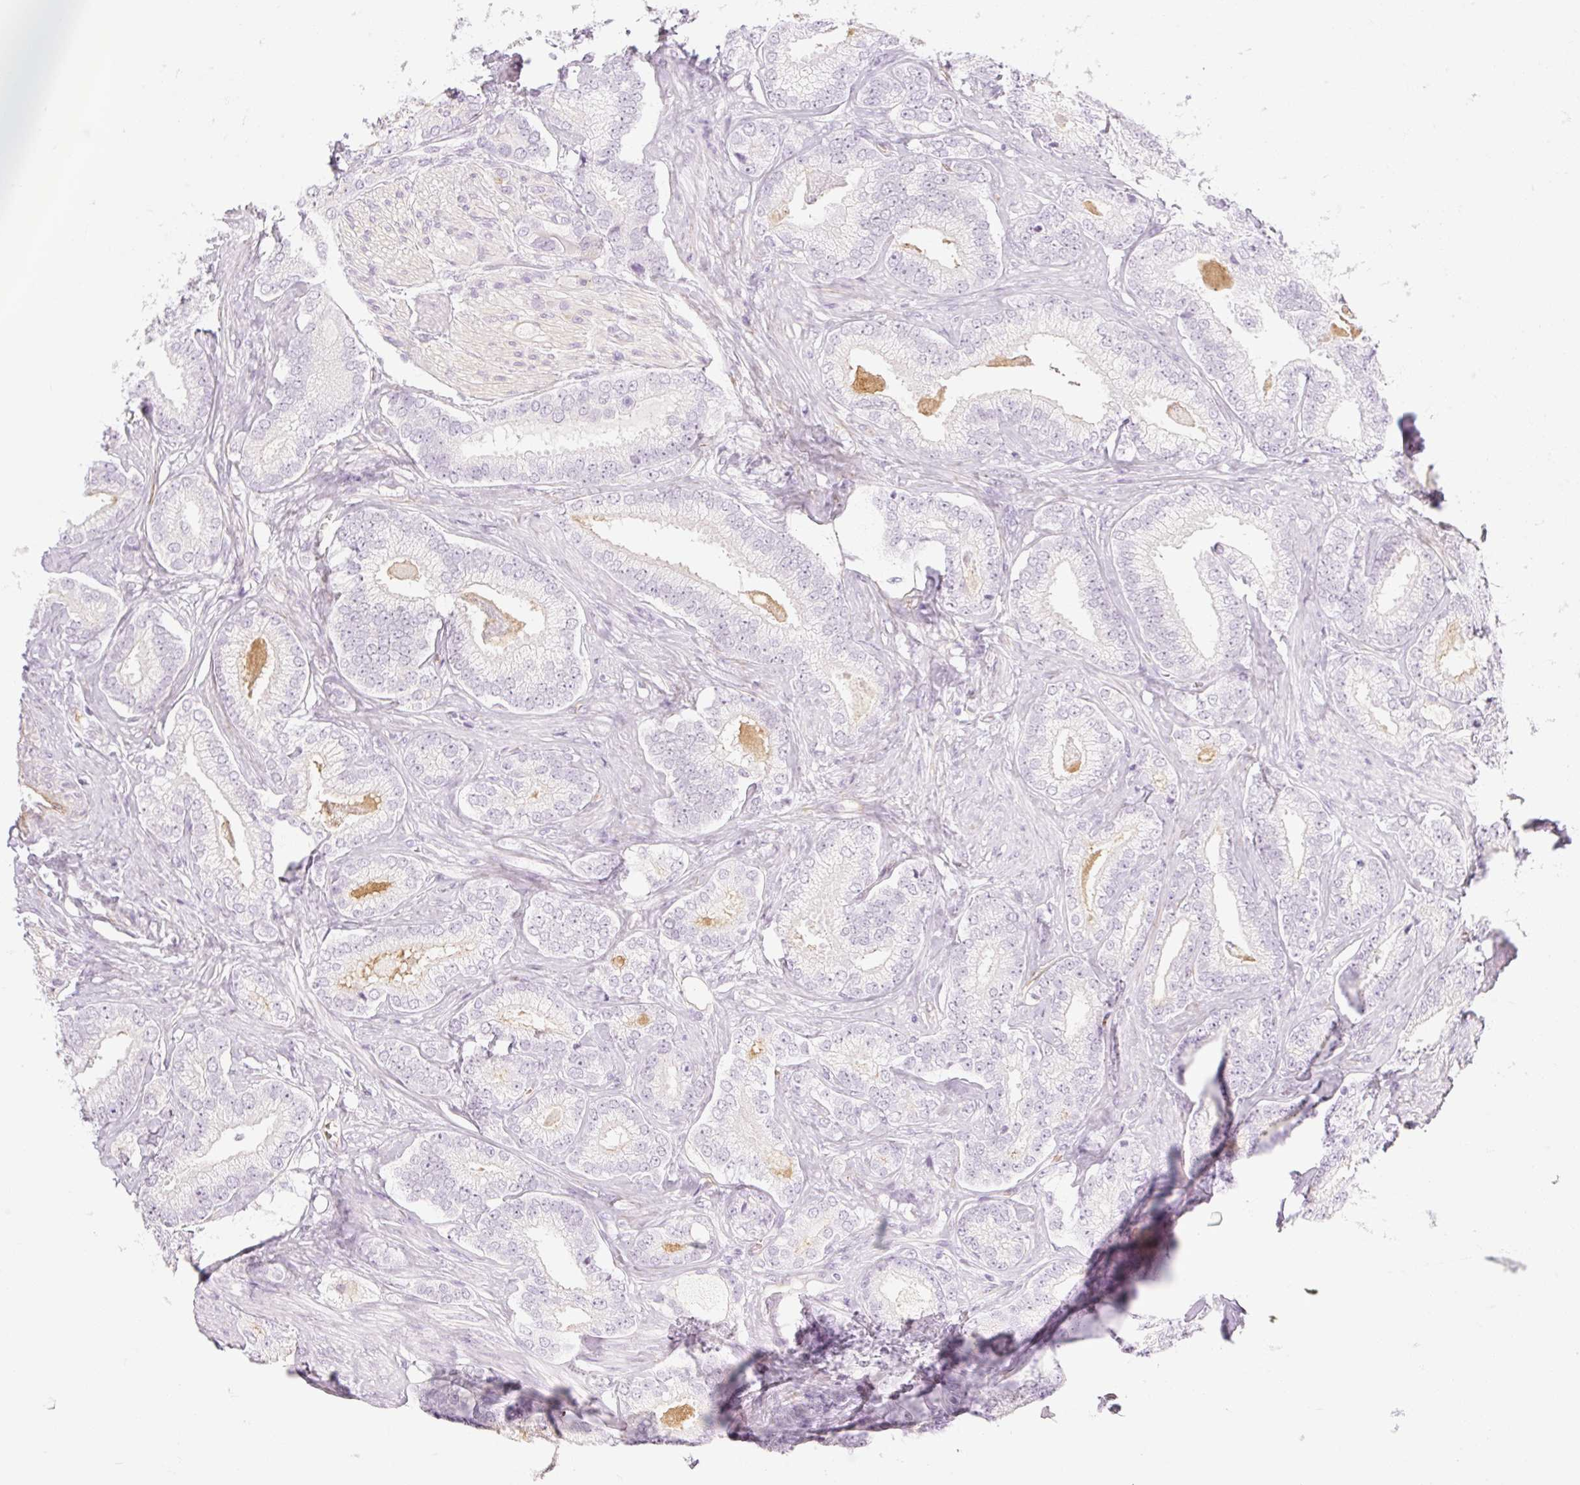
{"staining": {"intensity": "negative", "quantity": "none", "location": "none"}, "tissue": "prostate cancer", "cell_type": "Tumor cells", "image_type": "cancer", "snomed": [{"axis": "morphology", "description": "Adenocarcinoma, Low grade"}, {"axis": "topography", "description": "Prostate"}], "caption": "This is an immunohistochemistry (IHC) histopathology image of human prostate cancer. There is no expression in tumor cells.", "gene": "TAF1L", "patient": {"sex": "male", "age": 63}}